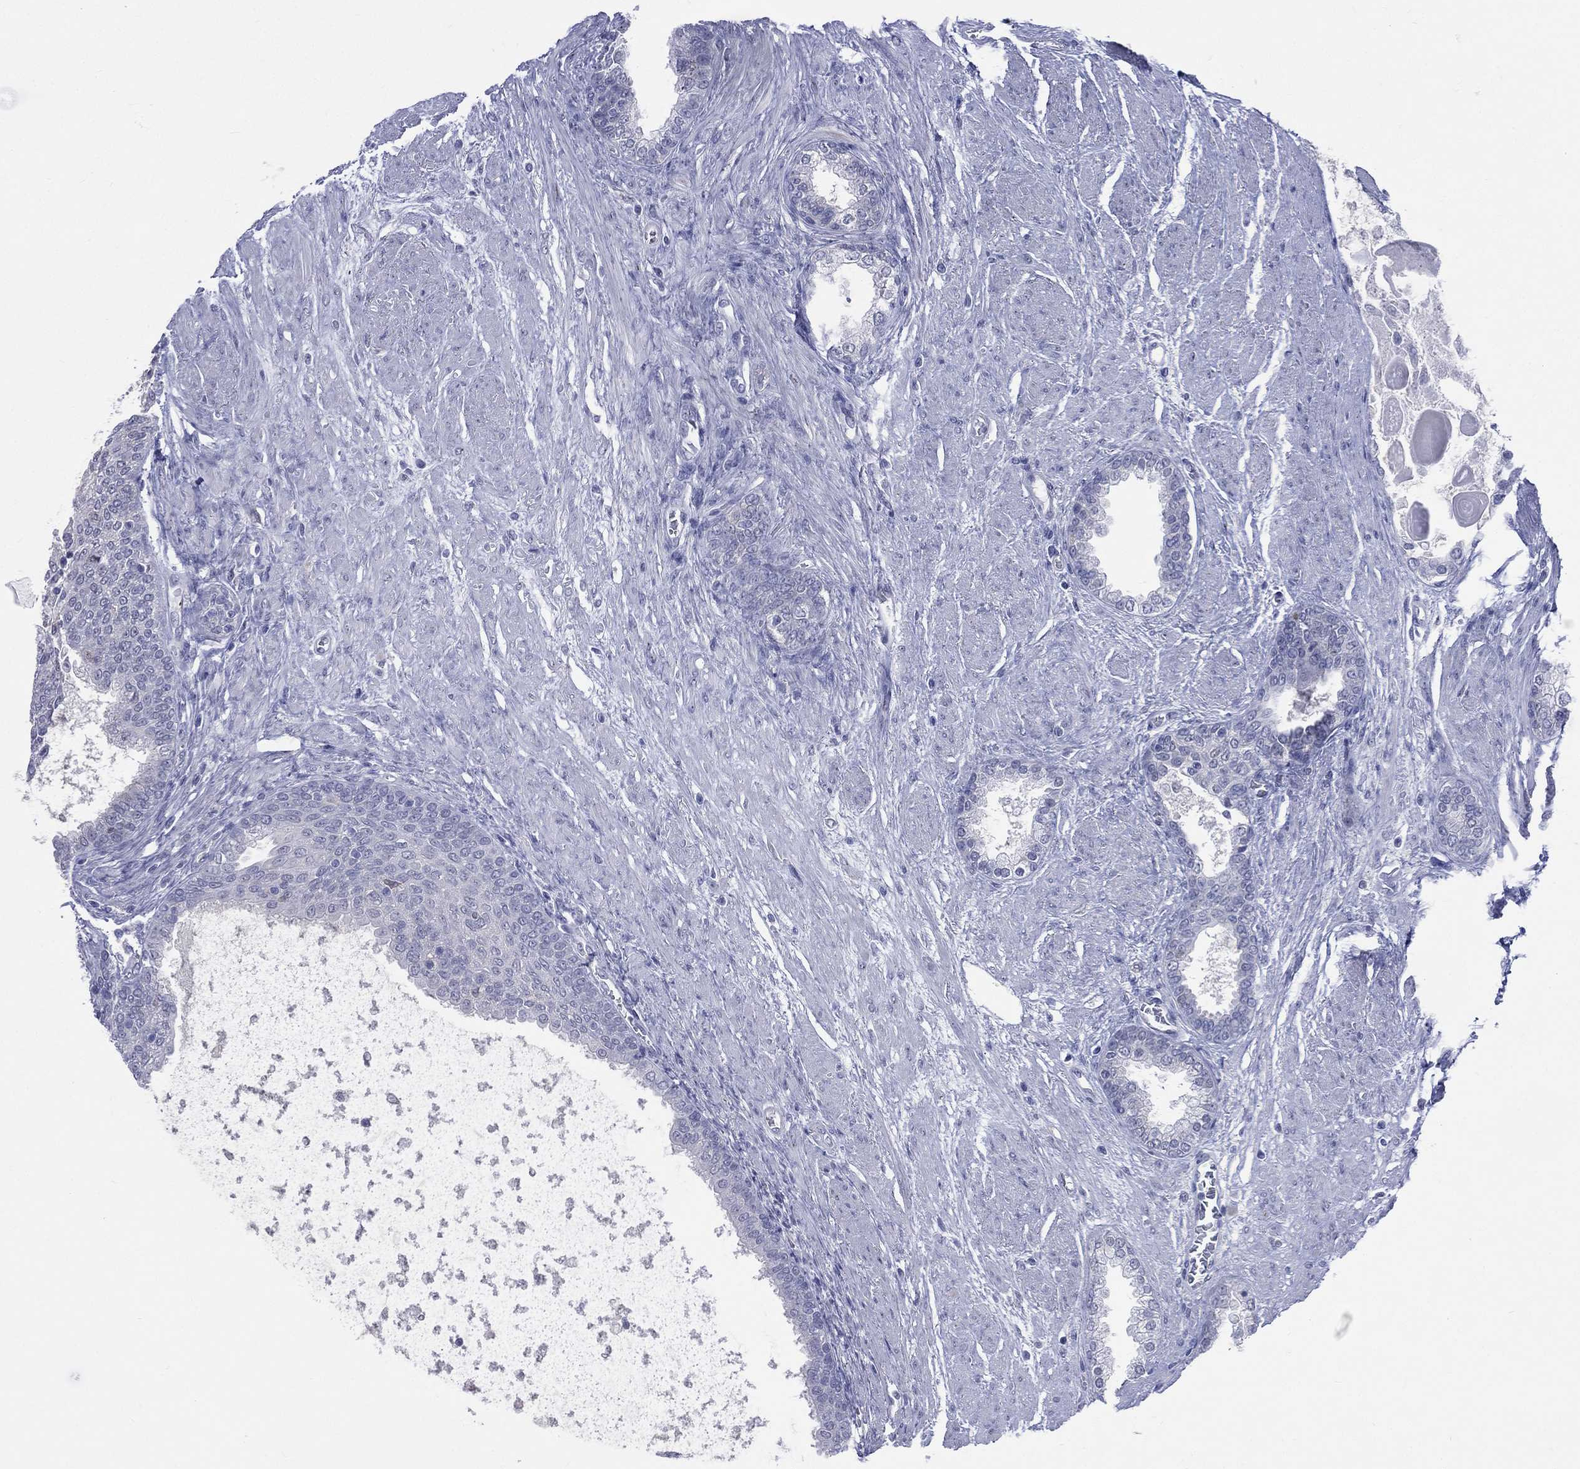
{"staining": {"intensity": "negative", "quantity": "none", "location": "none"}, "tissue": "prostate cancer", "cell_type": "Tumor cells", "image_type": "cancer", "snomed": [{"axis": "morphology", "description": "Adenocarcinoma, NOS"}, {"axis": "topography", "description": "Prostate and seminal vesicle, NOS"}, {"axis": "topography", "description": "Prostate"}], "caption": "Tumor cells show no significant protein positivity in prostate cancer.", "gene": "AKAP3", "patient": {"sex": "male", "age": 62}}